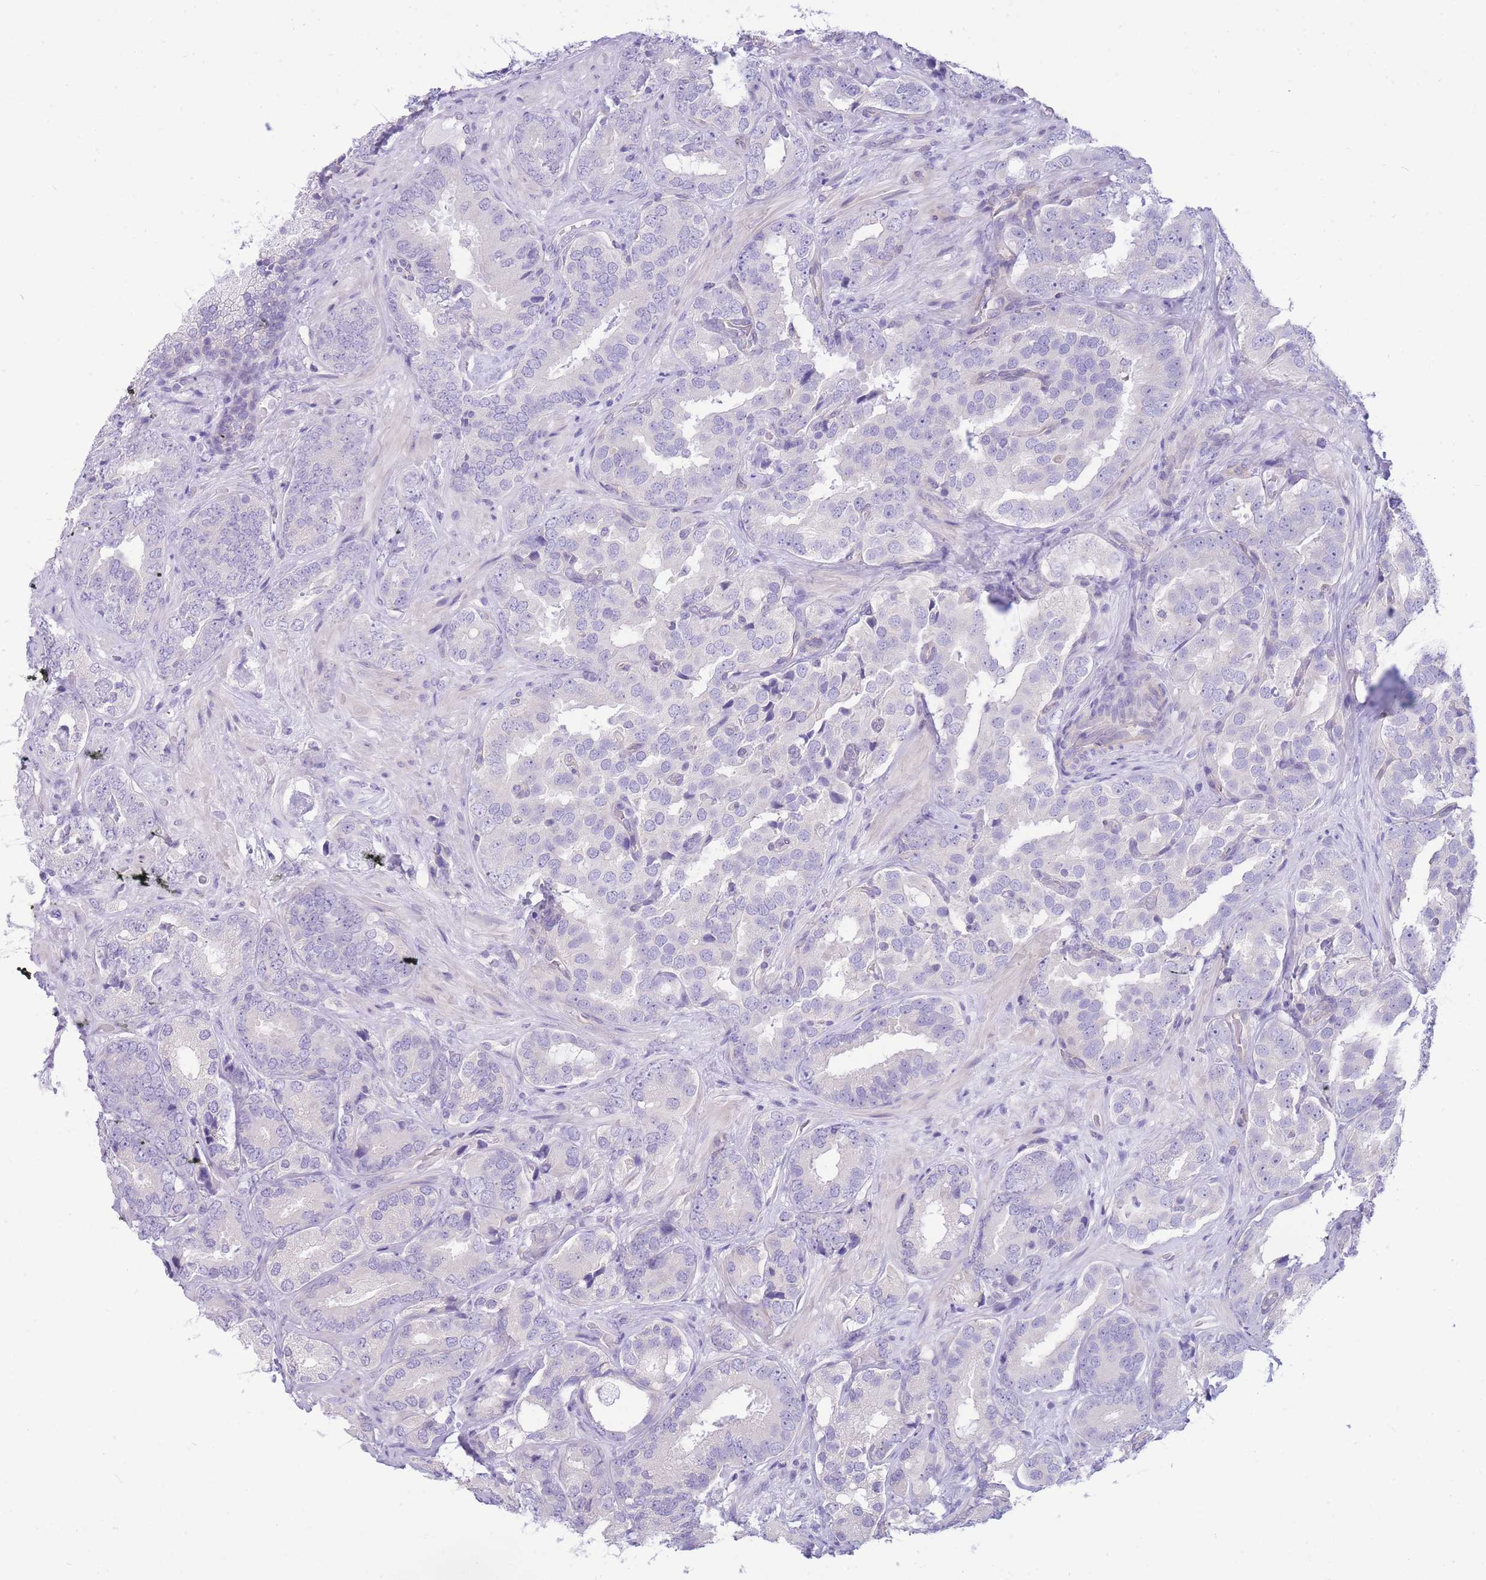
{"staining": {"intensity": "negative", "quantity": "none", "location": "none"}, "tissue": "prostate cancer", "cell_type": "Tumor cells", "image_type": "cancer", "snomed": [{"axis": "morphology", "description": "Adenocarcinoma, High grade"}, {"axis": "topography", "description": "Prostate"}], "caption": "Immunohistochemical staining of prostate cancer exhibits no significant expression in tumor cells.", "gene": "ZNF311", "patient": {"sex": "male", "age": 71}}